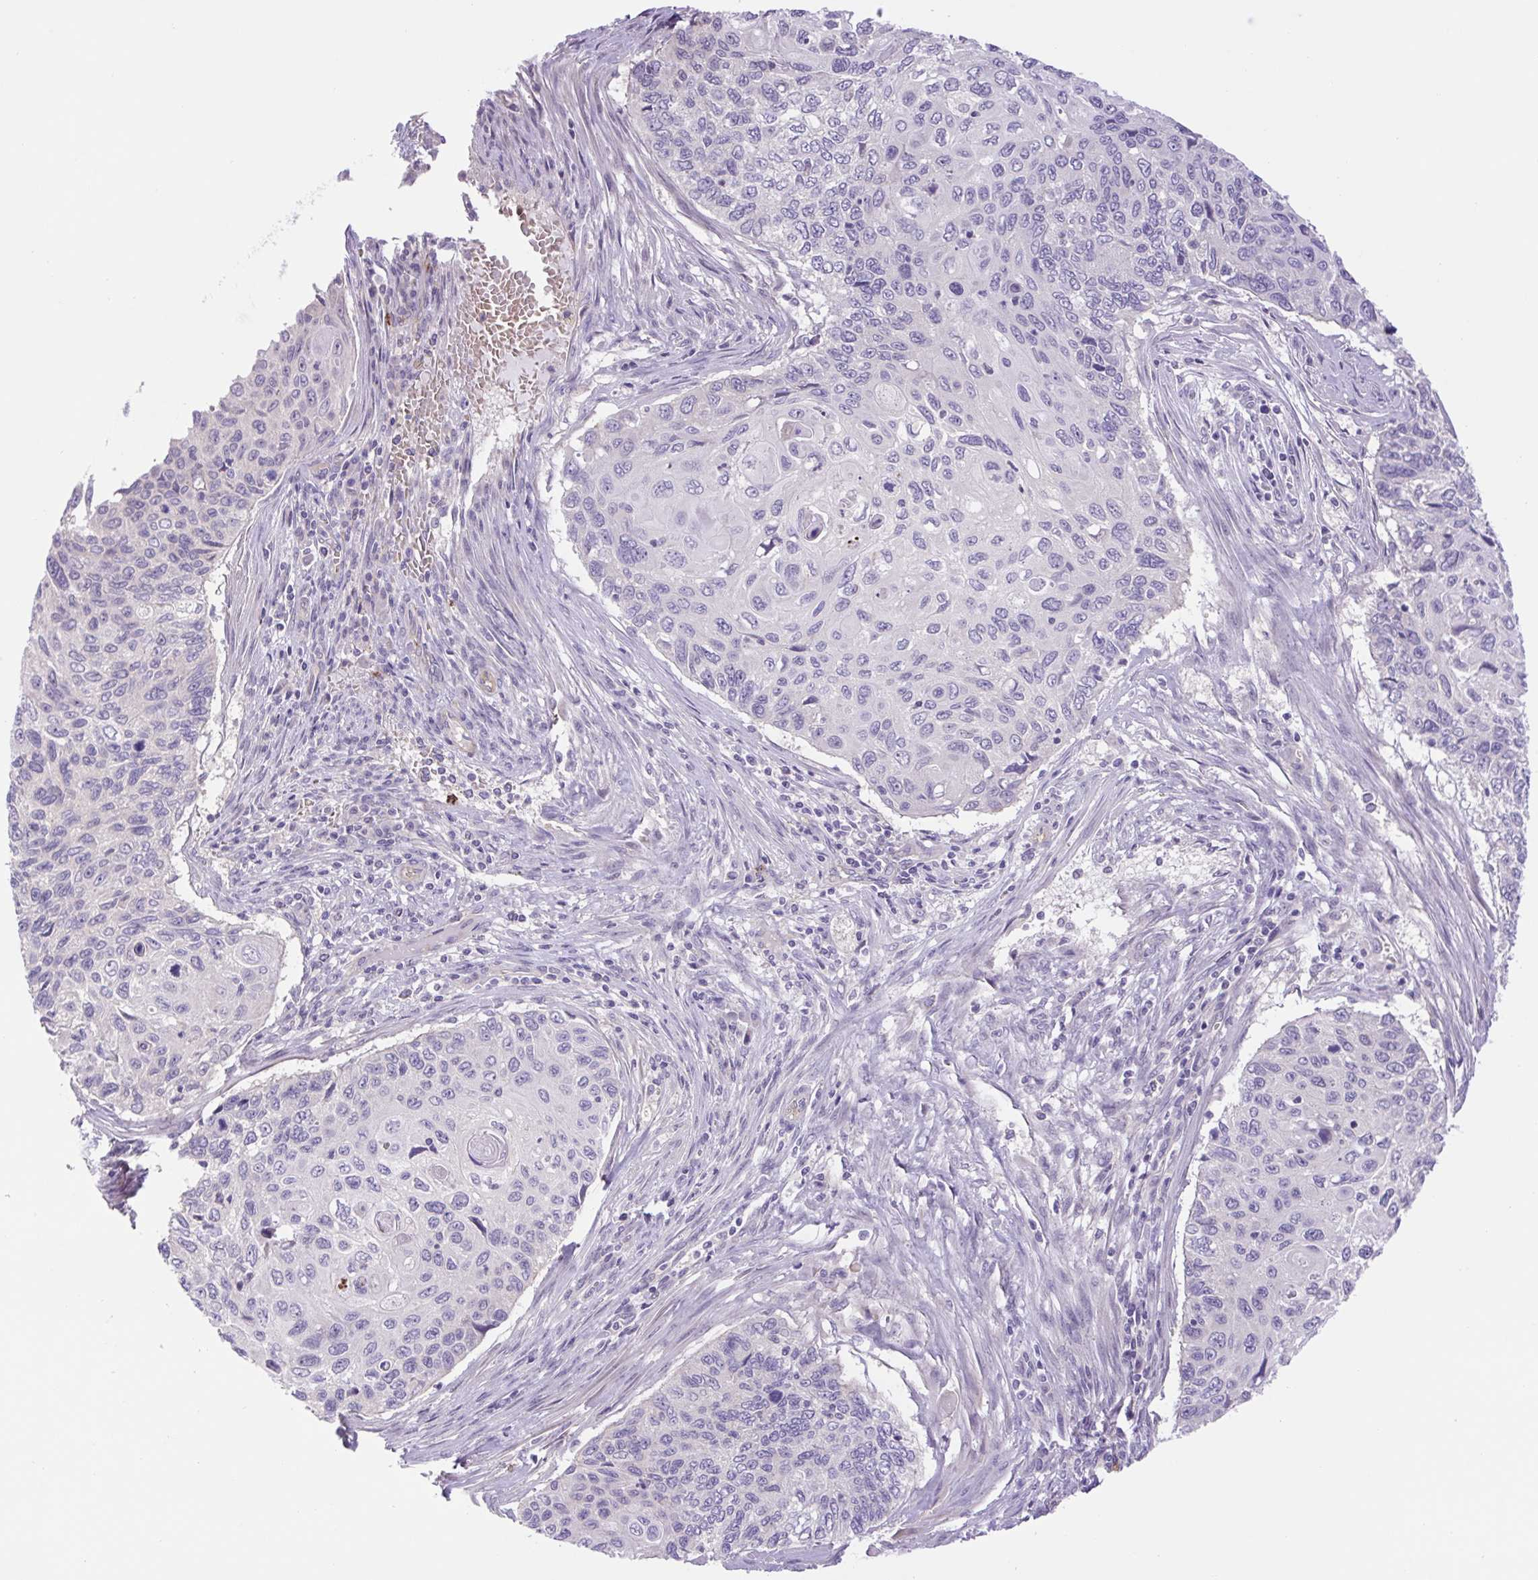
{"staining": {"intensity": "negative", "quantity": "none", "location": "none"}, "tissue": "cervical cancer", "cell_type": "Tumor cells", "image_type": "cancer", "snomed": [{"axis": "morphology", "description": "Squamous cell carcinoma, NOS"}, {"axis": "topography", "description": "Cervix"}], "caption": "This is an IHC image of squamous cell carcinoma (cervical). There is no positivity in tumor cells.", "gene": "FAM177B", "patient": {"sex": "female", "age": 70}}